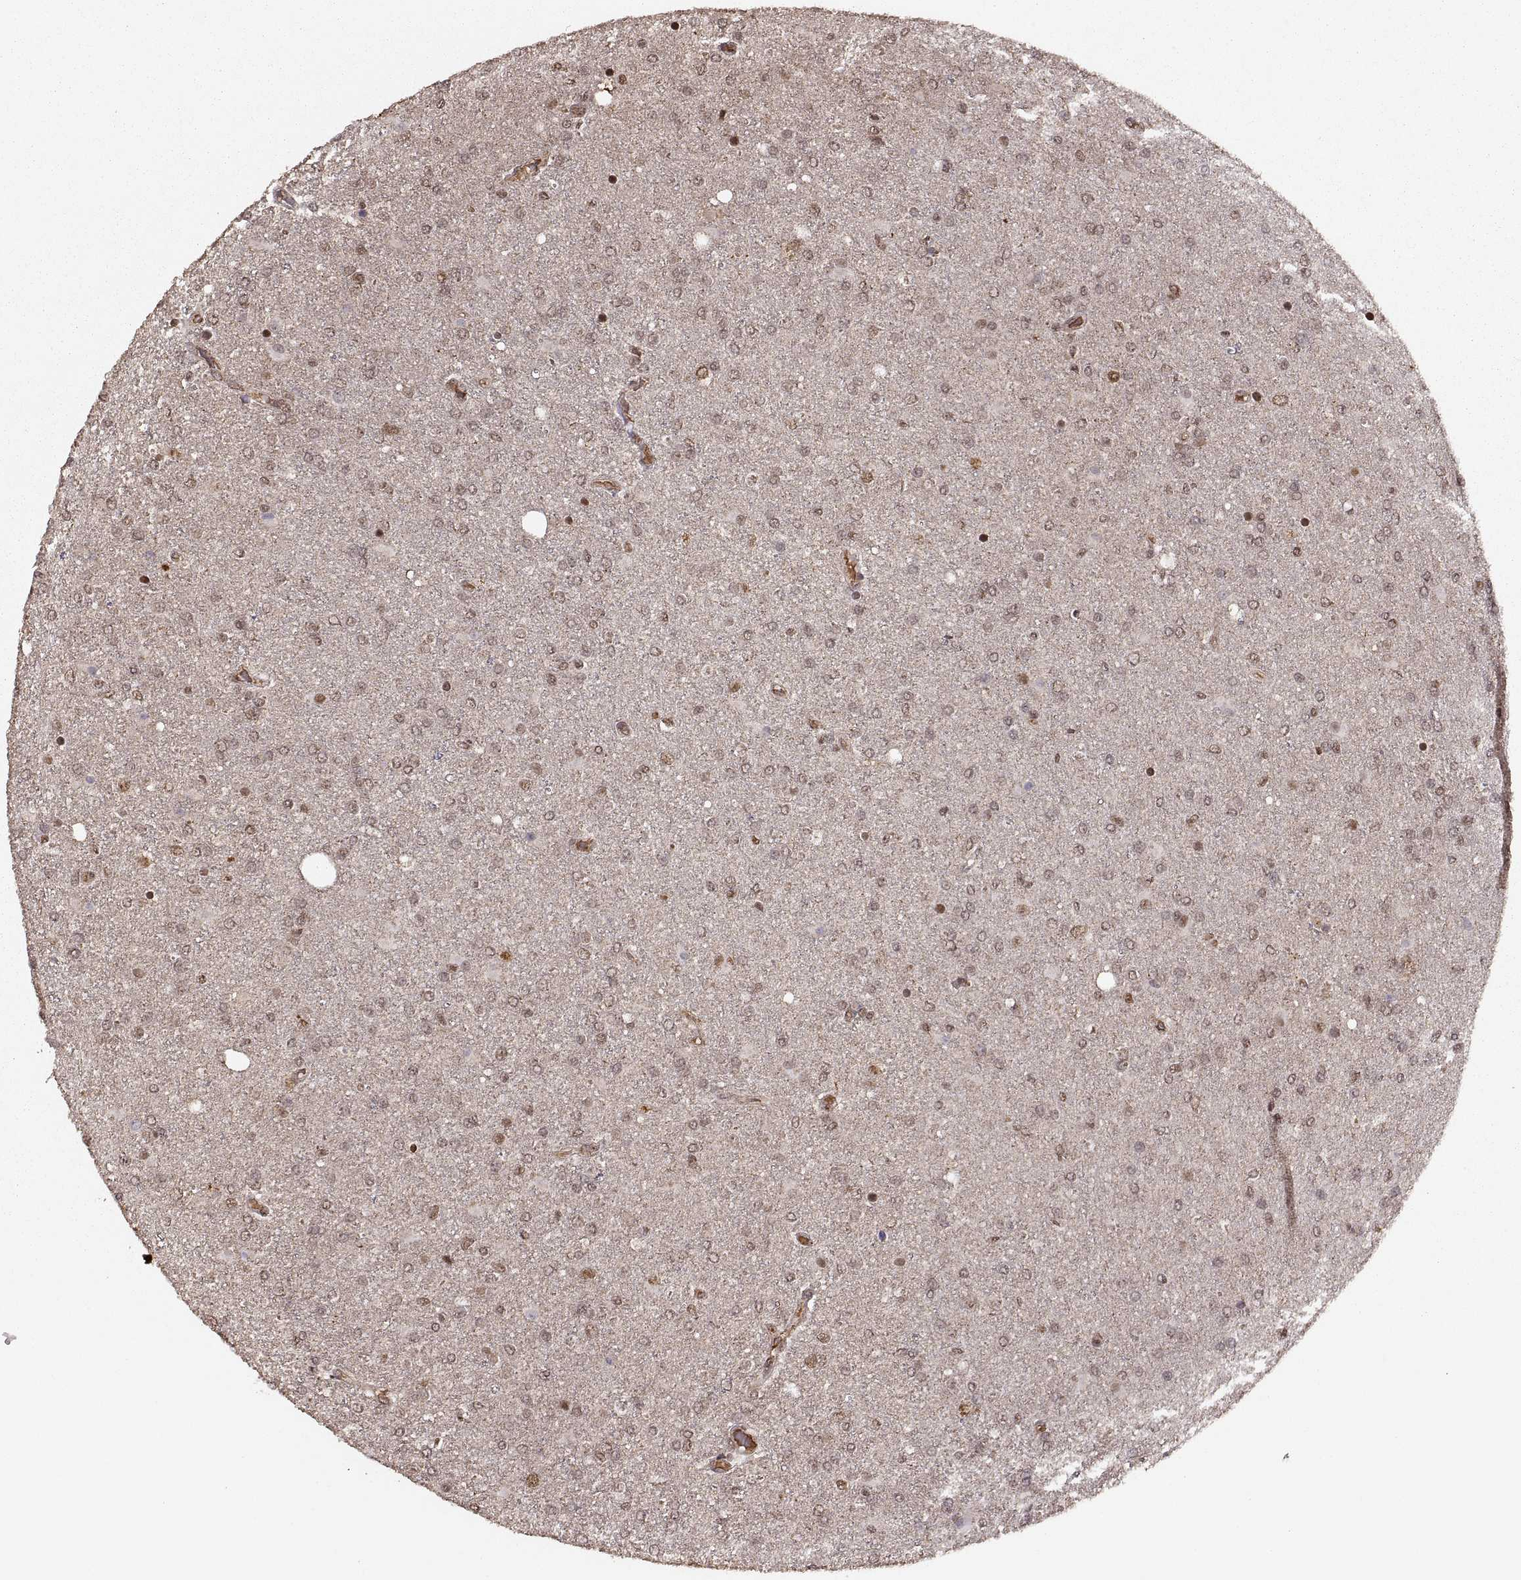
{"staining": {"intensity": "moderate", "quantity": "25%-75%", "location": "nuclear"}, "tissue": "glioma", "cell_type": "Tumor cells", "image_type": "cancer", "snomed": [{"axis": "morphology", "description": "Glioma, malignant, High grade"}, {"axis": "topography", "description": "Cerebral cortex"}], "caption": "DAB immunohistochemical staining of glioma reveals moderate nuclear protein positivity in about 25%-75% of tumor cells. The staining is performed using DAB (3,3'-diaminobenzidine) brown chromogen to label protein expression. The nuclei are counter-stained blue using hematoxylin.", "gene": "RFT1", "patient": {"sex": "male", "age": 70}}